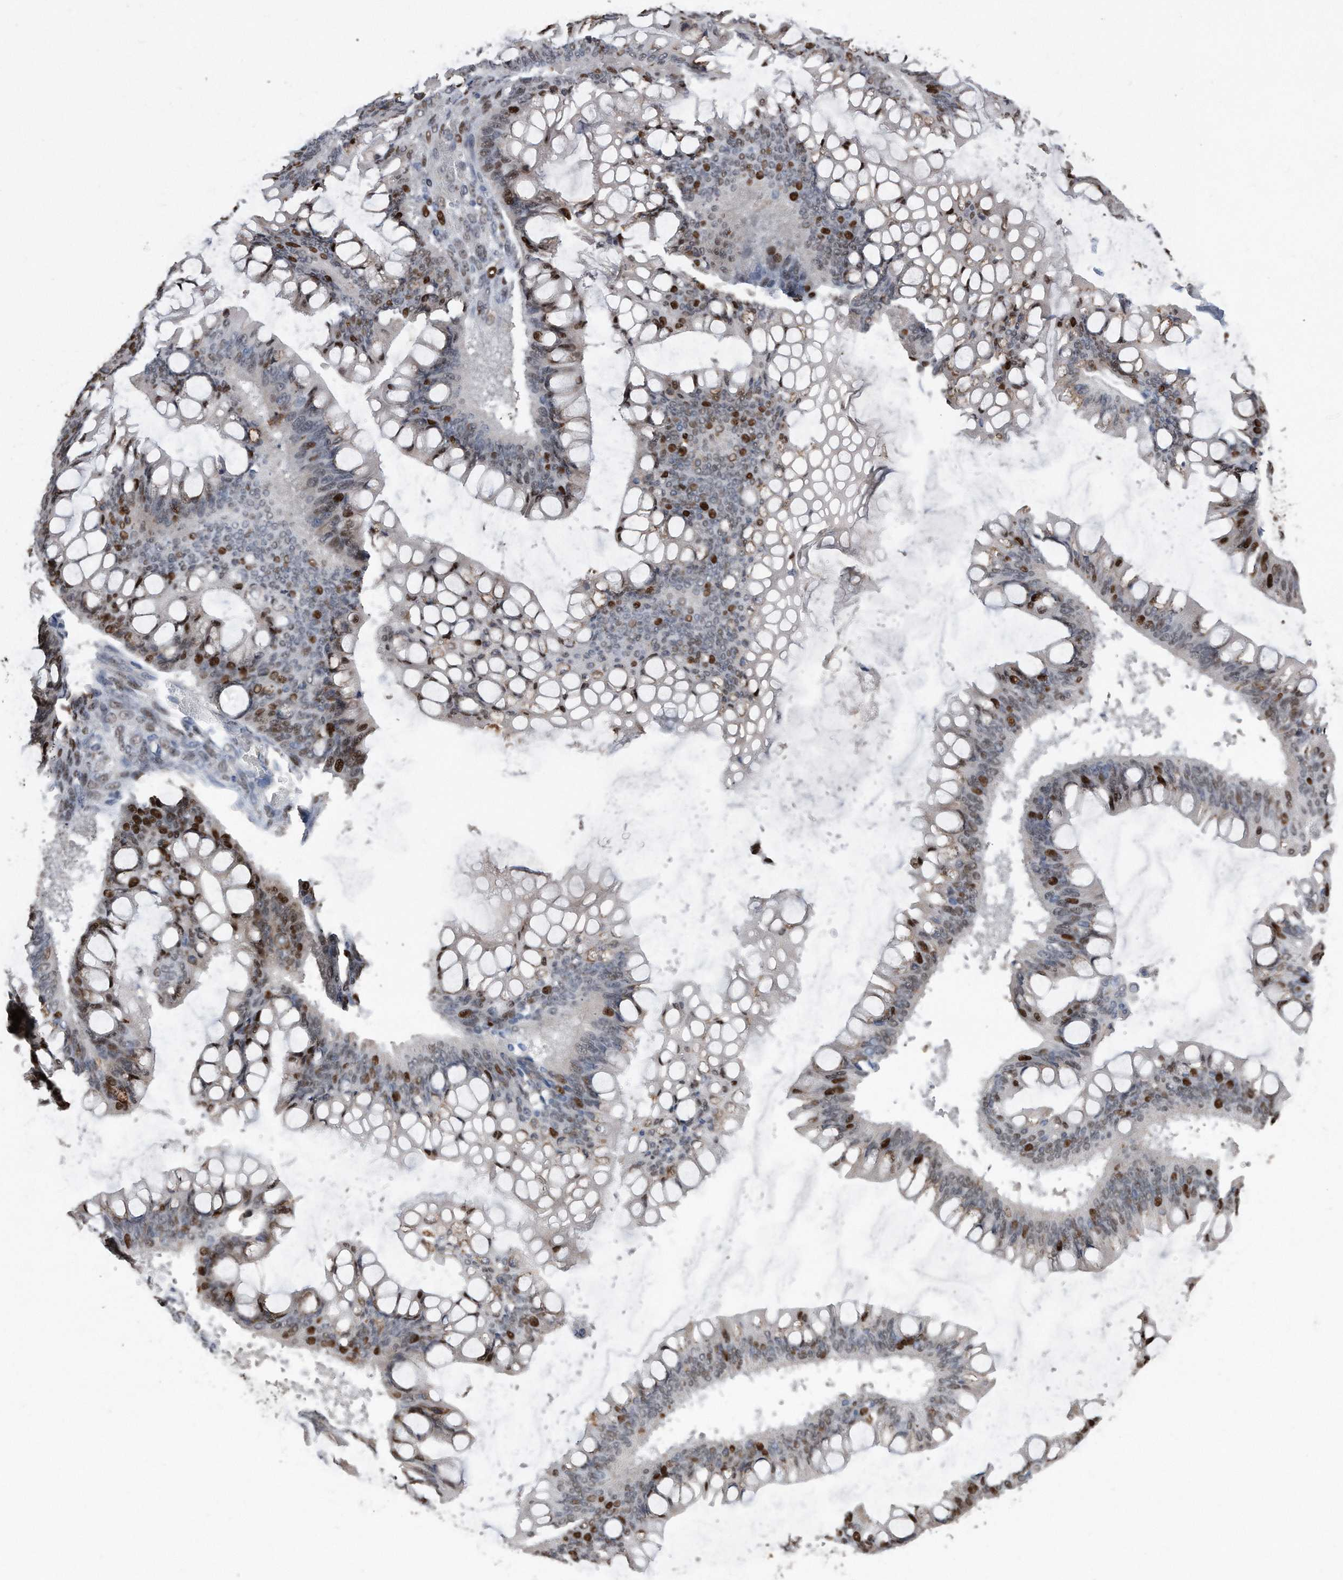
{"staining": {"intensity": "strong", "quantity": "25%-75%", "location": "nuclear"}, "tissue": "ovarian cancer", "cell_type": "Tumor cells", "image_type": "cancer", "snomed": [{"axis": "morphology", "description": "Cystadenocarcinoma, mucinous, NOS"}, {"axis": "topography", "description": "Ovary"}], "caption": "Human mucinous cystadenocarcinoma (ovarian) stained for a protein (brown) exhibits strong nuclear positive positivity in about 25%-75% of tumor cells.", "gene": "PCNA", "patient": {"sex": "female", "age": 73}}